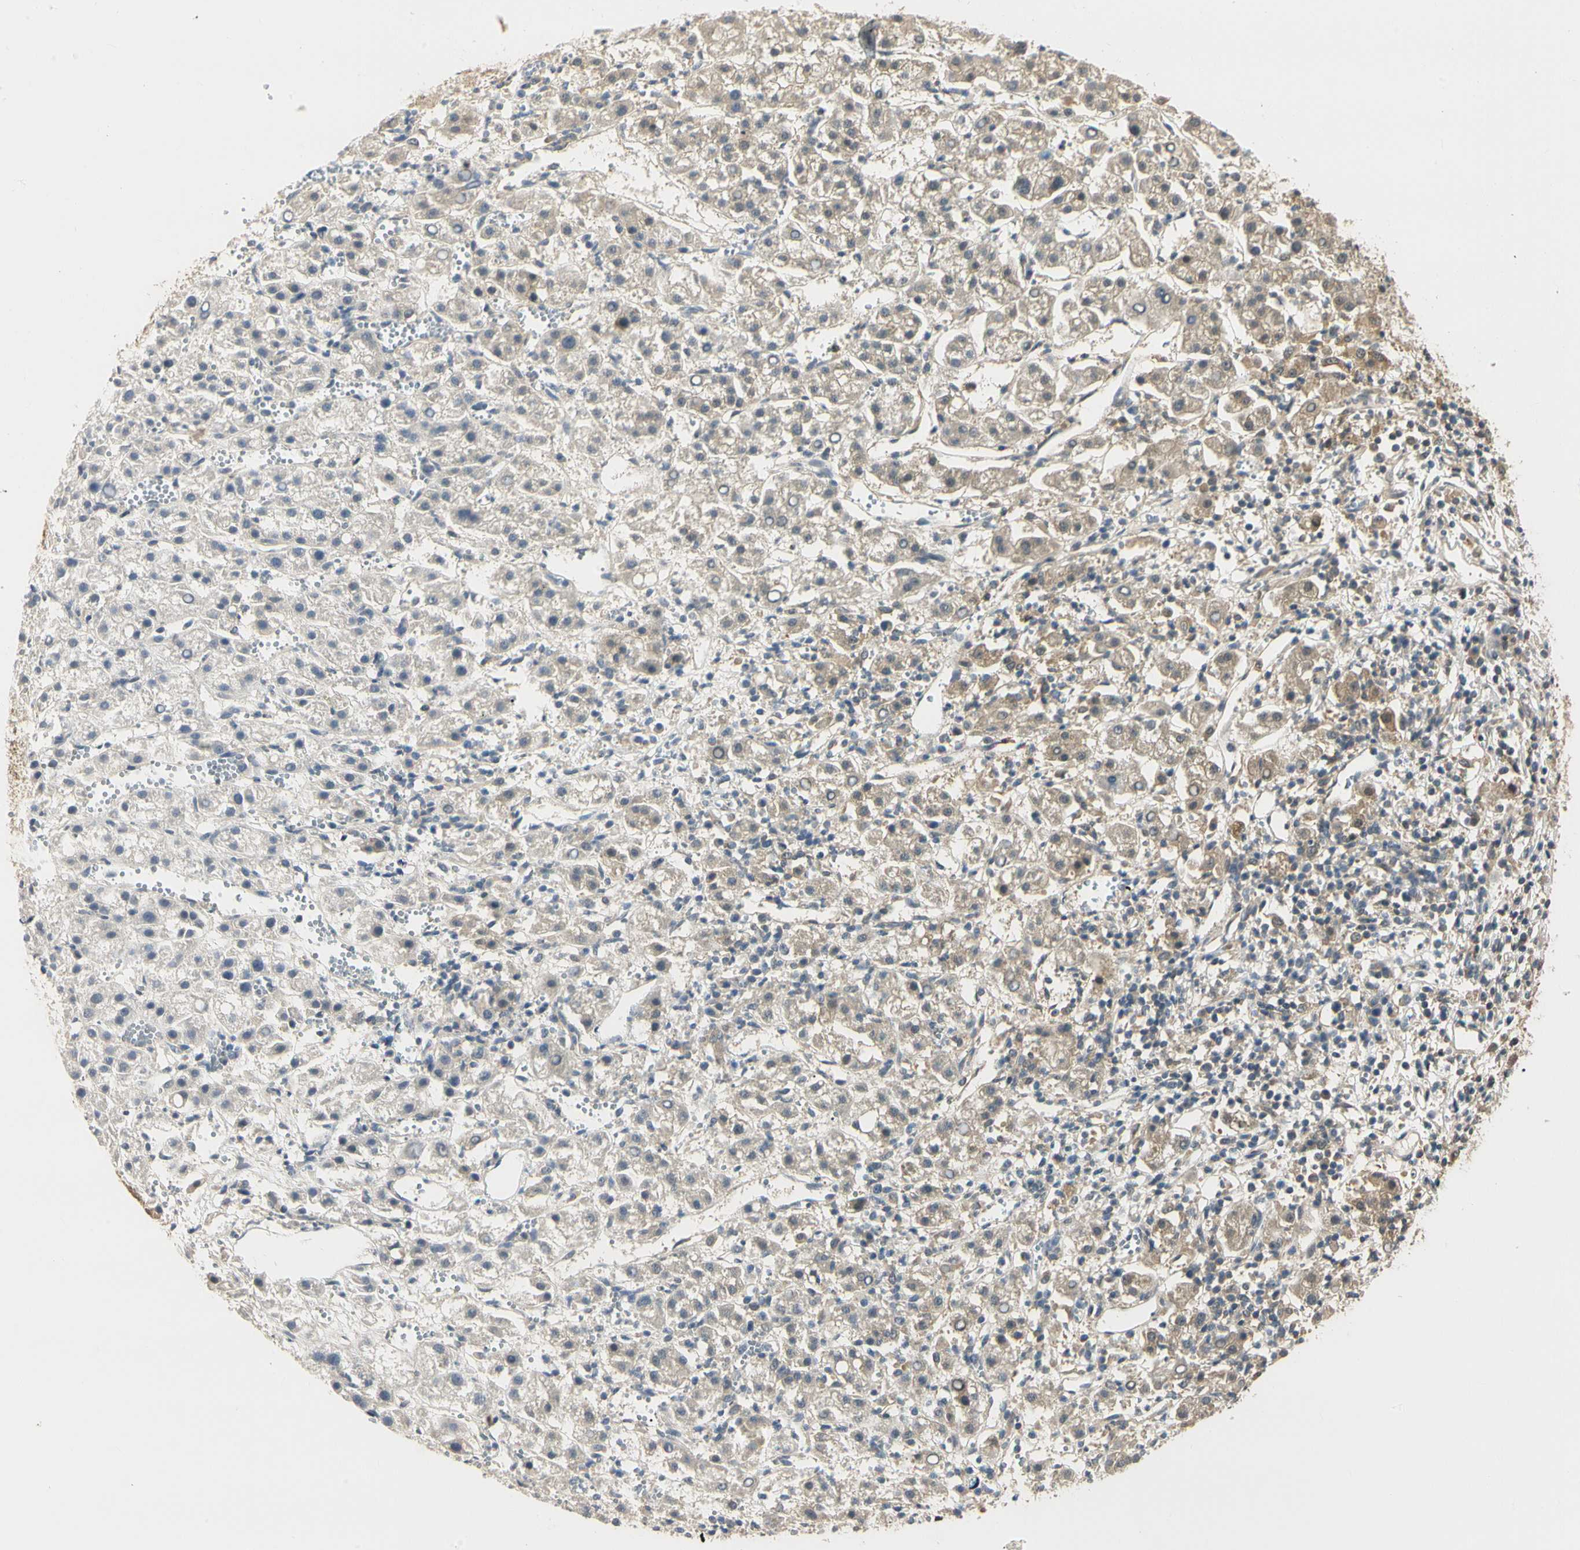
{"staining": {"intensity": "weak", "quantity": "25%-75%", "location": "cytoplasmic/membranous"}, "tissue": "liver cancer", "cell_type": "Tumor cells", "image_type": "cancer", "snomed": [{"axis": "morphology", "description": "Carcinoma, Hepatocellular, NOS"}, {"axis": "topography", "description": "Liver"}], "caption": "A brown stain highlights weak cytoplasmic/membranous positivity of a protein in hepatocellular carcinoma (liver) tumor cells. The protein is stained brown, and the nuclei are stained in blue (DAB IHC with brightfield microscopy, high magnification).", "gene": "UBE2Z", "patient": {"sex": "female", "age": 58}}